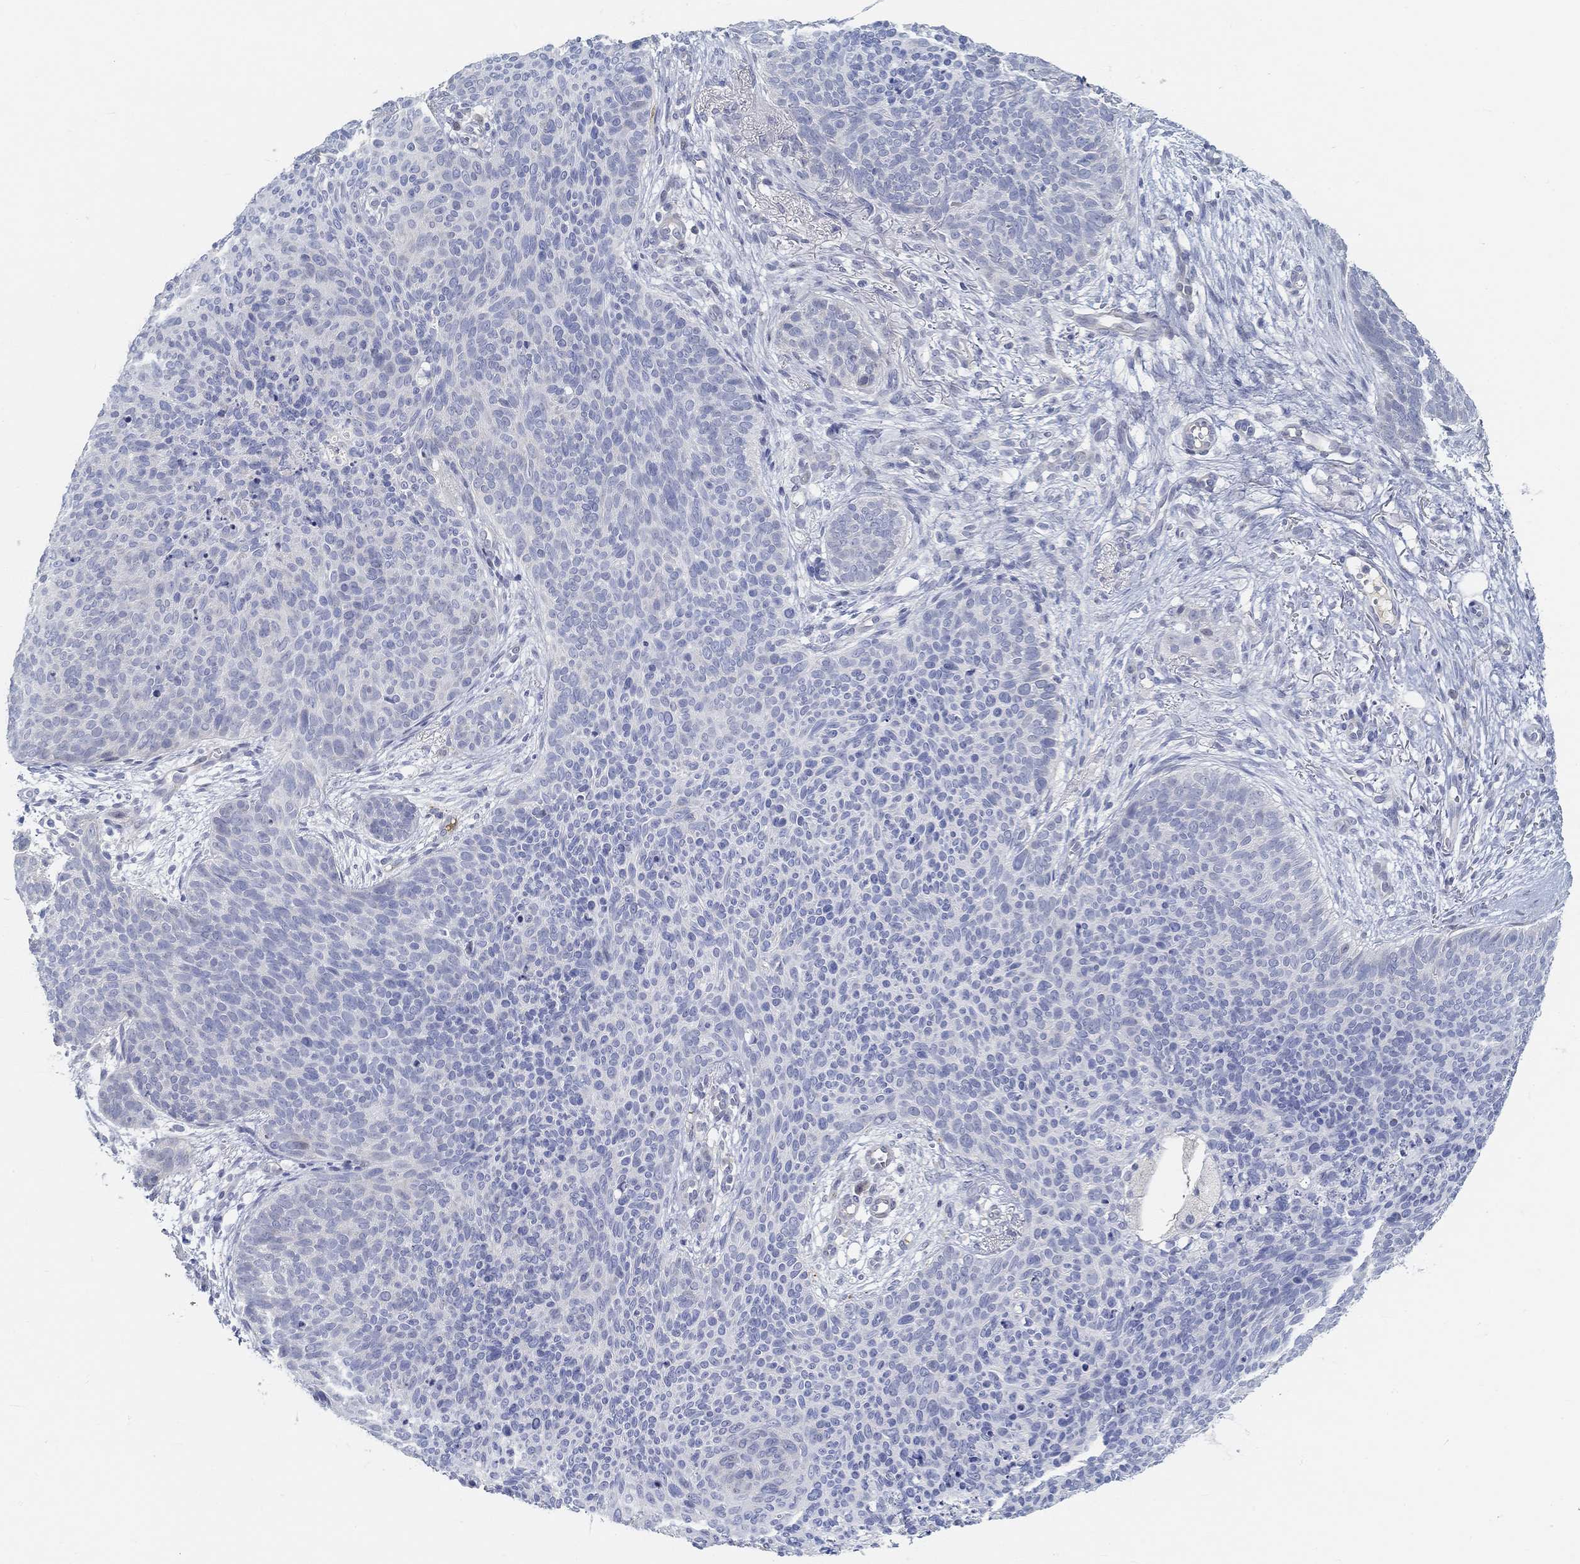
{"staining": {"intensity": "negative", "quantity": "none", "location": "none"}, "tissue": "skin cancer", "cell_type": "Tumor cells", "image_type": "cancer", "snomed": [{"axis": "morphology", "description": "Basal cell carcinoma"}, {"axis": "topography", "description": "Skin"}], "caption": "Immunohistochemistry histopathology image of neoplastic tissue: human skin cancer (basal cell carcinoma) stained with DAB reveals no significant protein positivity in tumor cells.", "gene": "SNTG2", "patient": {"sex": "male", "age": 64}}